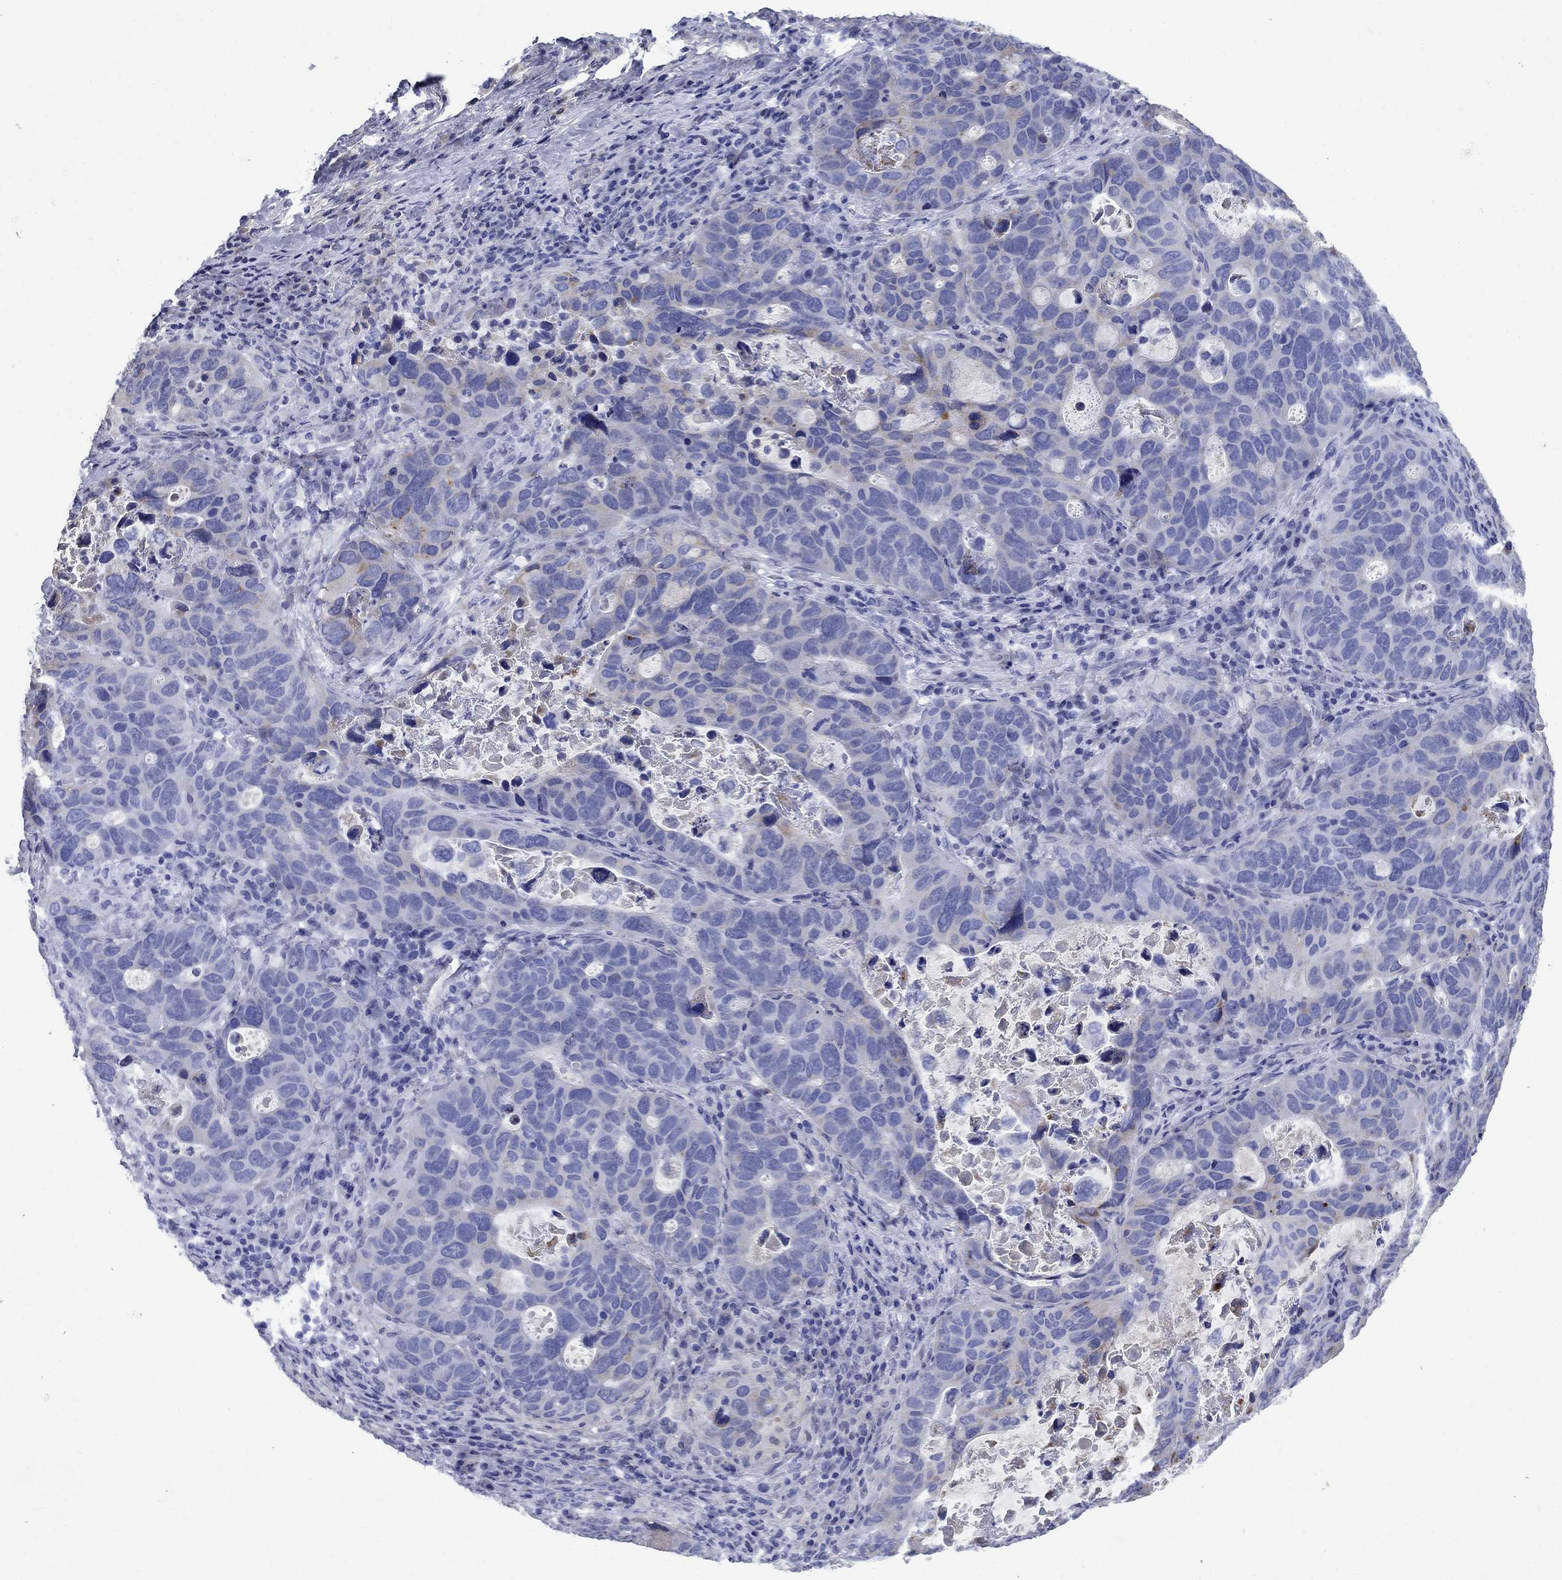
{"staining": {"intensity": "negative", "quantity": "none", "location": "none"}, "tissue": "stomach cancer", "cell_type": "Tumor cells", "image_type": "cancer", "snomed": [{"axis": "morphology", "description": "Adenocarcinoma, NOS"}, {"axis": "topography", "description": "Stomach"}], "caption": "Tumor cells show no significant expression in stomach cancer (adenocarcinoma). The staining is performed using DAB (3,3'-diaminobenzidine) brown chromogen with nuclei counter-stained in using hematoxylin.", "gene": "STAB2", "patient": {"sex": "male", "age": 54}}